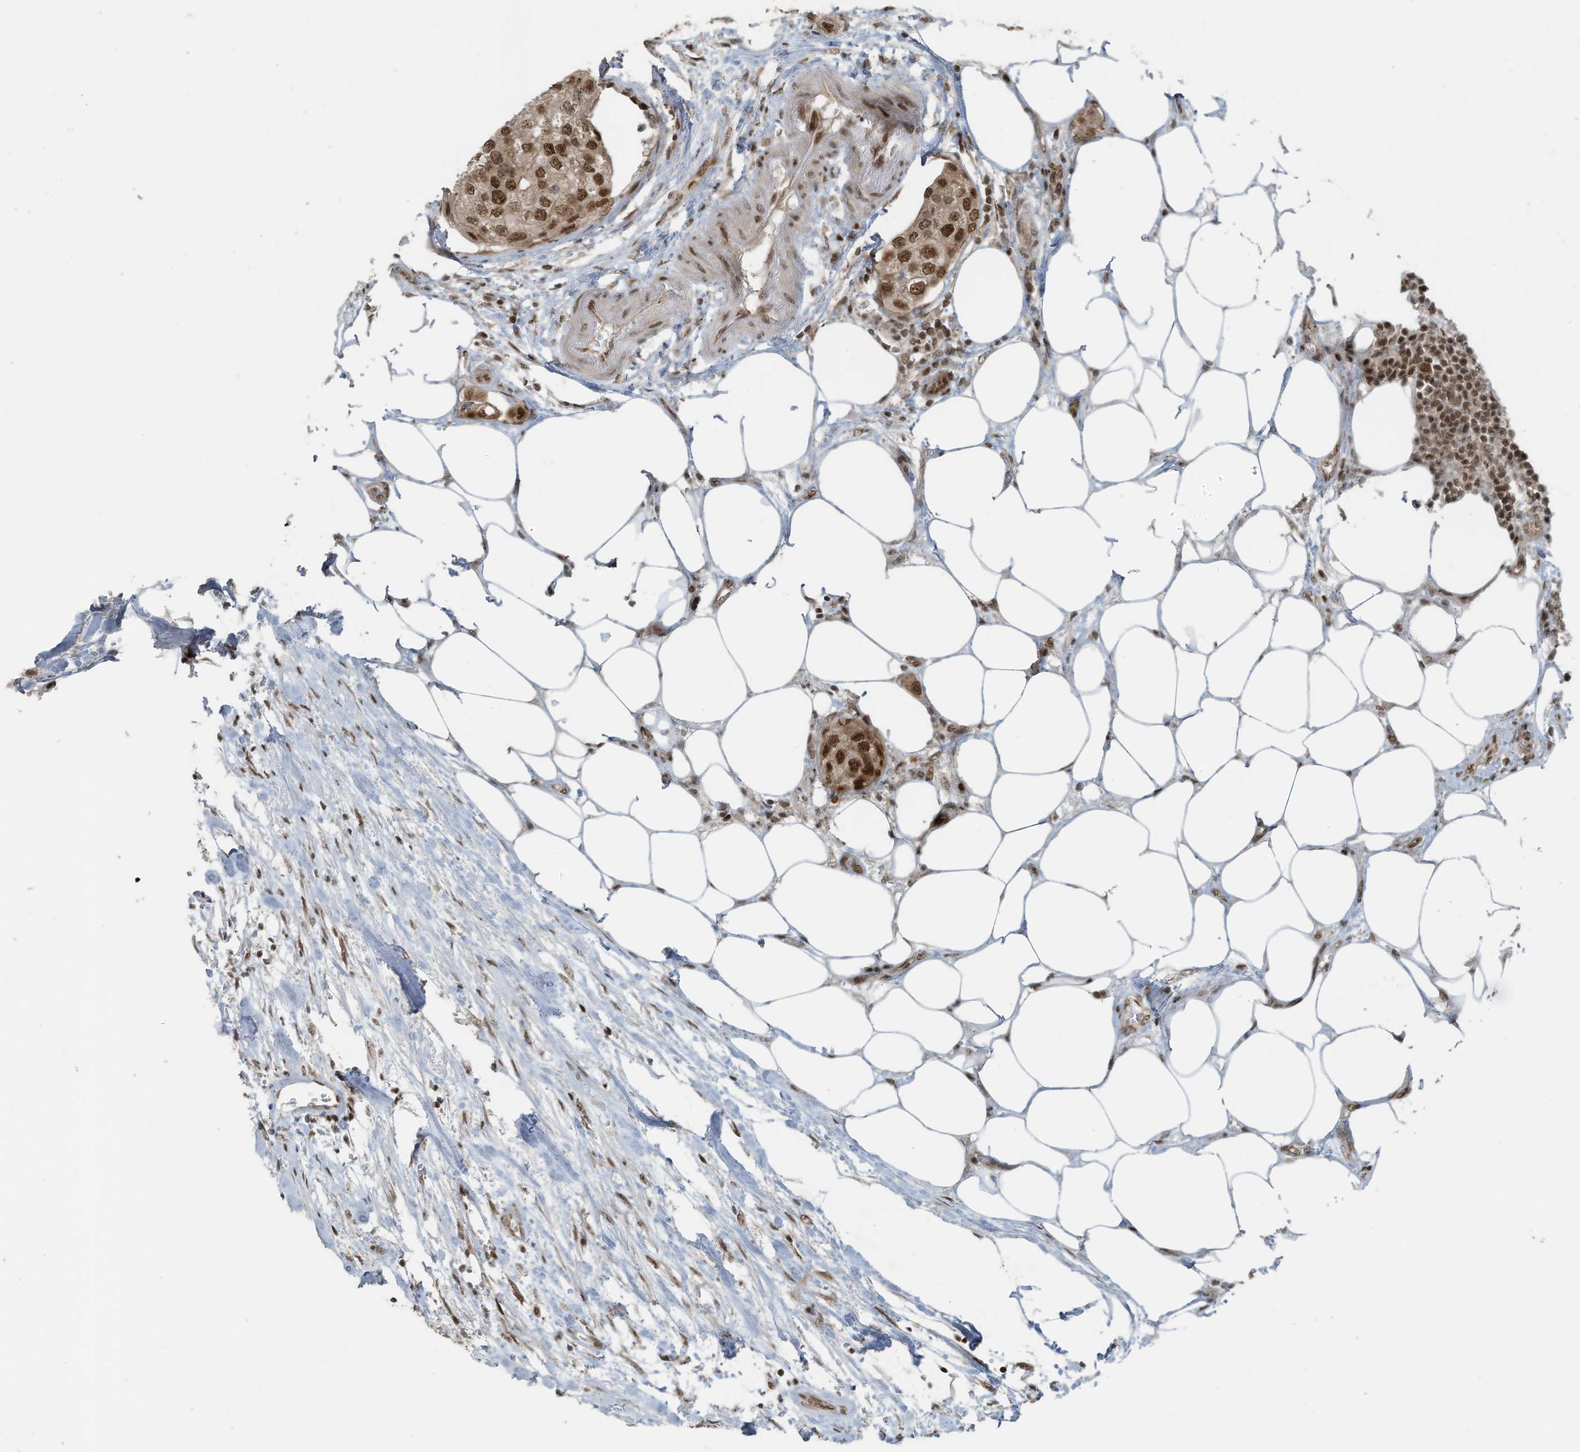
{"staining": {"intensity": "moderate", "quantity": ">75%", "location": "nuclear"}, "tissue": "urothelial cancer", "cell_type": "Tumor cells", "image_type": "cancer", "snomed": [{"axis": "morphology", "description": "Urothelial carcinoma, High grade"}, {"axis": "topography", "description": "Urinary bladder"}], "caption": "Immunohistochemistry (IHC) photomicrograph of neoplastic tissue: human urothelial carcinoma (high-grade) stained using IHC shows medium levels of moderate protein expression localized specifically in the nuclear of tumor cells, appearing as a nuclear brown color.", "gene": "PCNP", "patient": {"sex": "male", "age": 64}}